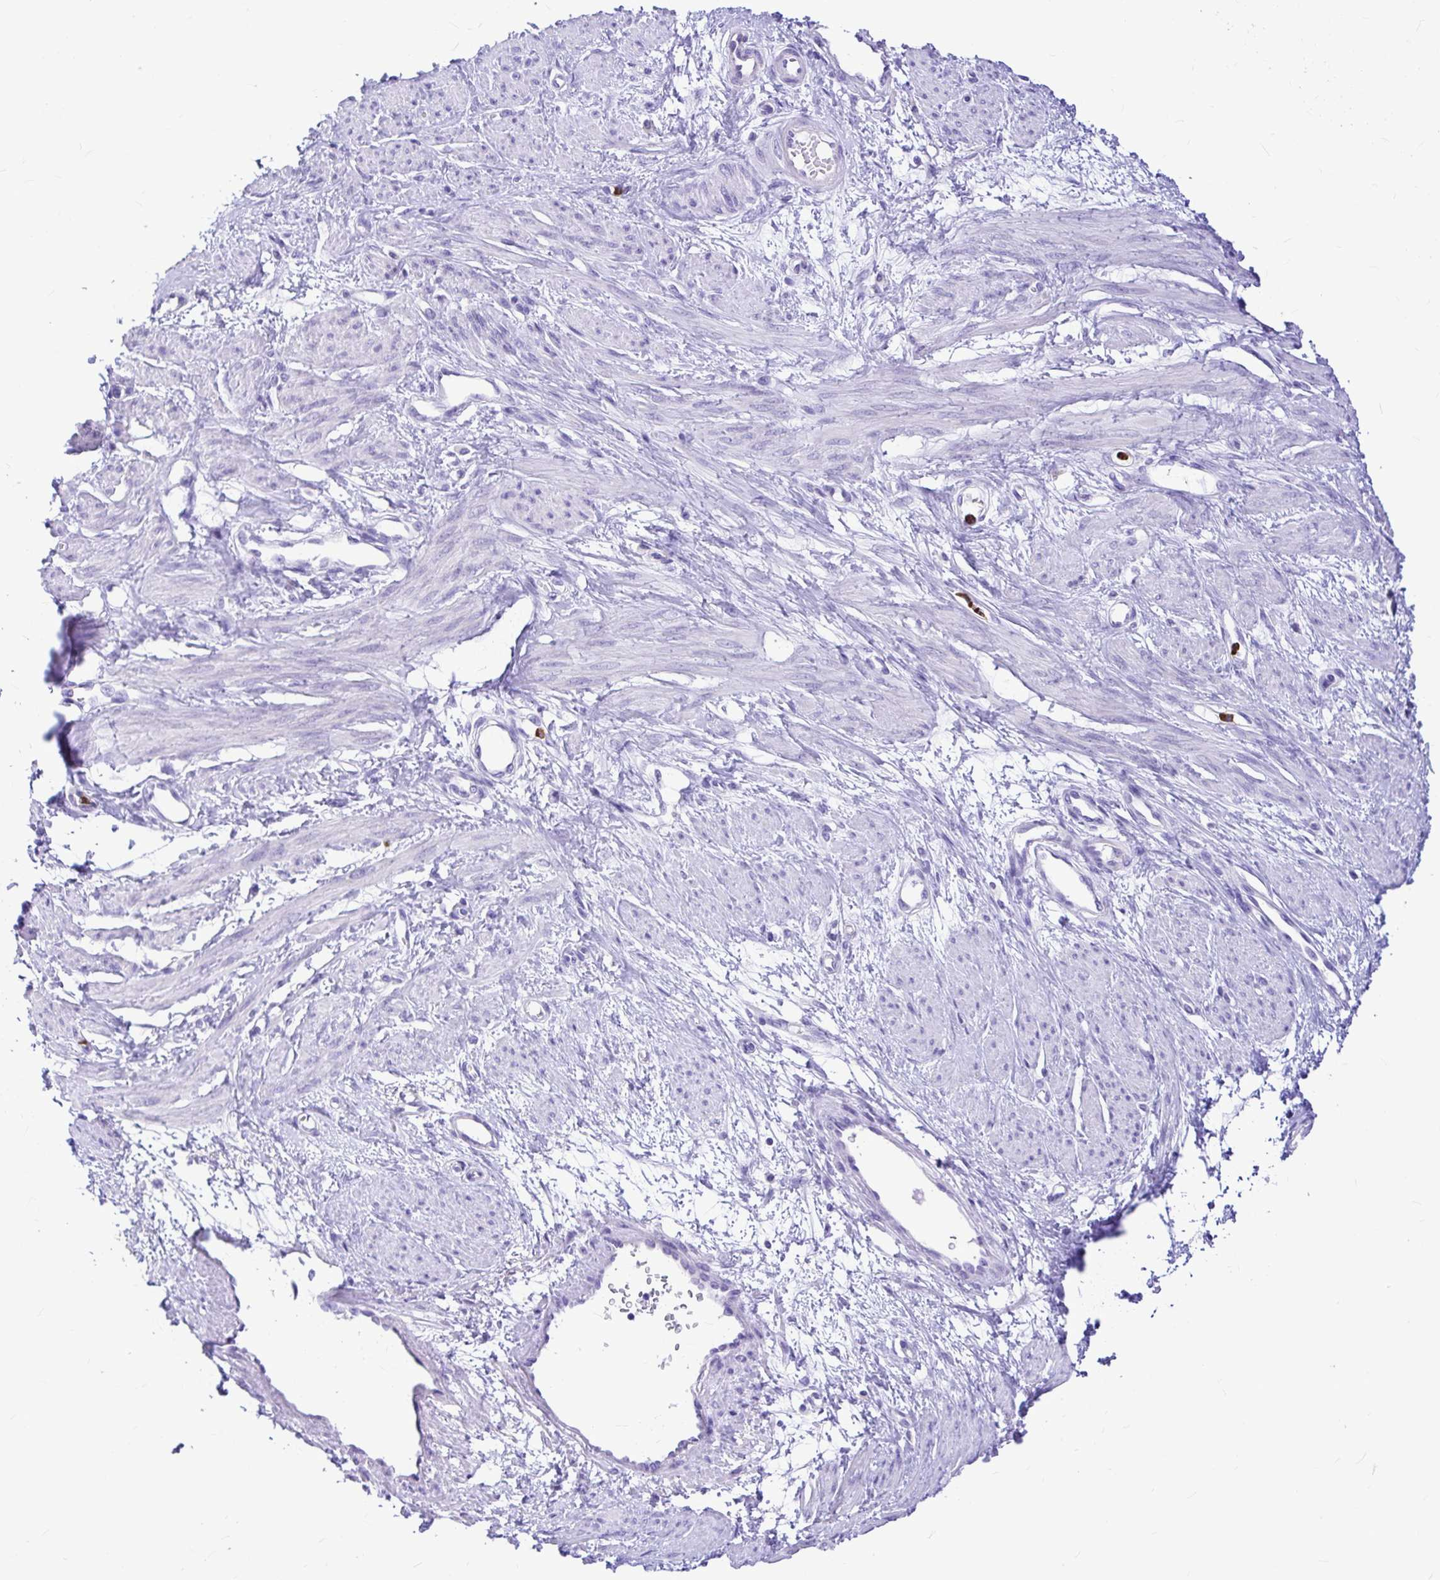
{"staining": {"intensity": "negative", "quantity": "none", "location": "none"}, "tissue": "smooth muscle", "cell_type": "Smooth muscle cells", "image_type": "normal", "snomed": [{"axis": "morphology", "description": "Normal tissue, NOS"}, {"axis": "topography", "description": "Smooth muscle"}, {"axis": "topography", "description": "Uterus"}], "caption": "High magnification brightfield microscopy of unremarkable smooth muscle stained with DAB (brown) and counterstained with hematoxylin (blue): smooth muscle cells show no significant expression. (DAB immunohistochemistry, high magnification).", "gene": "CLEC1B", "patient": {"sex": "female", "age": 39}}